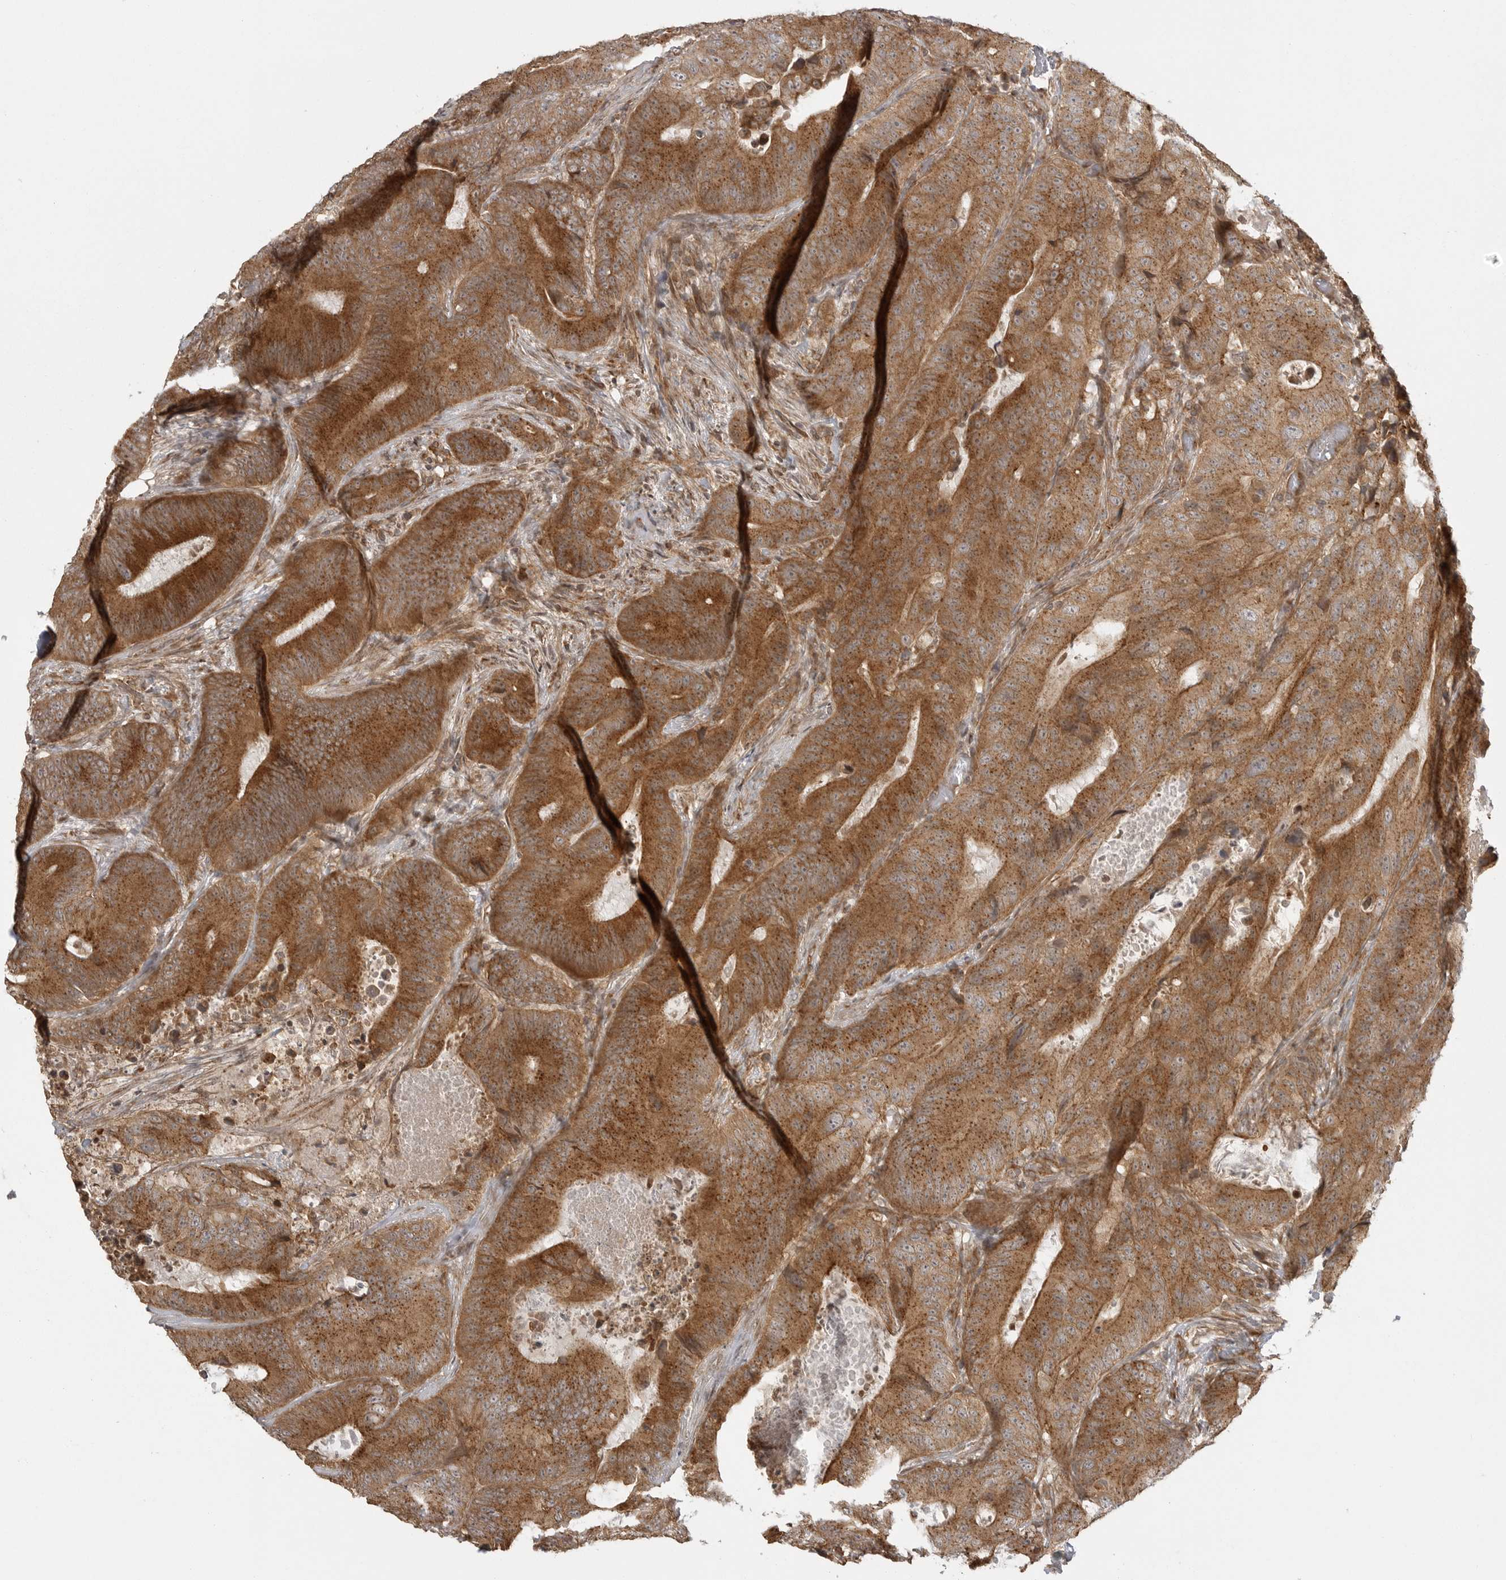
{"staining": {"intensity": "moderate", "quantity": ">75%", "location": "cytoplasmic/membranous"}, "tissue": "colorectal cancer", "cell_type": "Tumor cells", "image_type": "cancer", "snomed": [{"axis": "morphology", "description": "Adenocarcinoma, NOS"}, {"axis": "topography", "description": "Colon"}], "caption": "Colorectal cancer stained with DAB immunohistochemistry (IHC) displays medium levels of moderate cytoplasmic/membranous staining in about >75% of tumor cells. (brown staining indicates protein expression, while blue staining denotes nuclei).", "gene": "FAT3", "patient": {"sex": "male", "age": 83}}